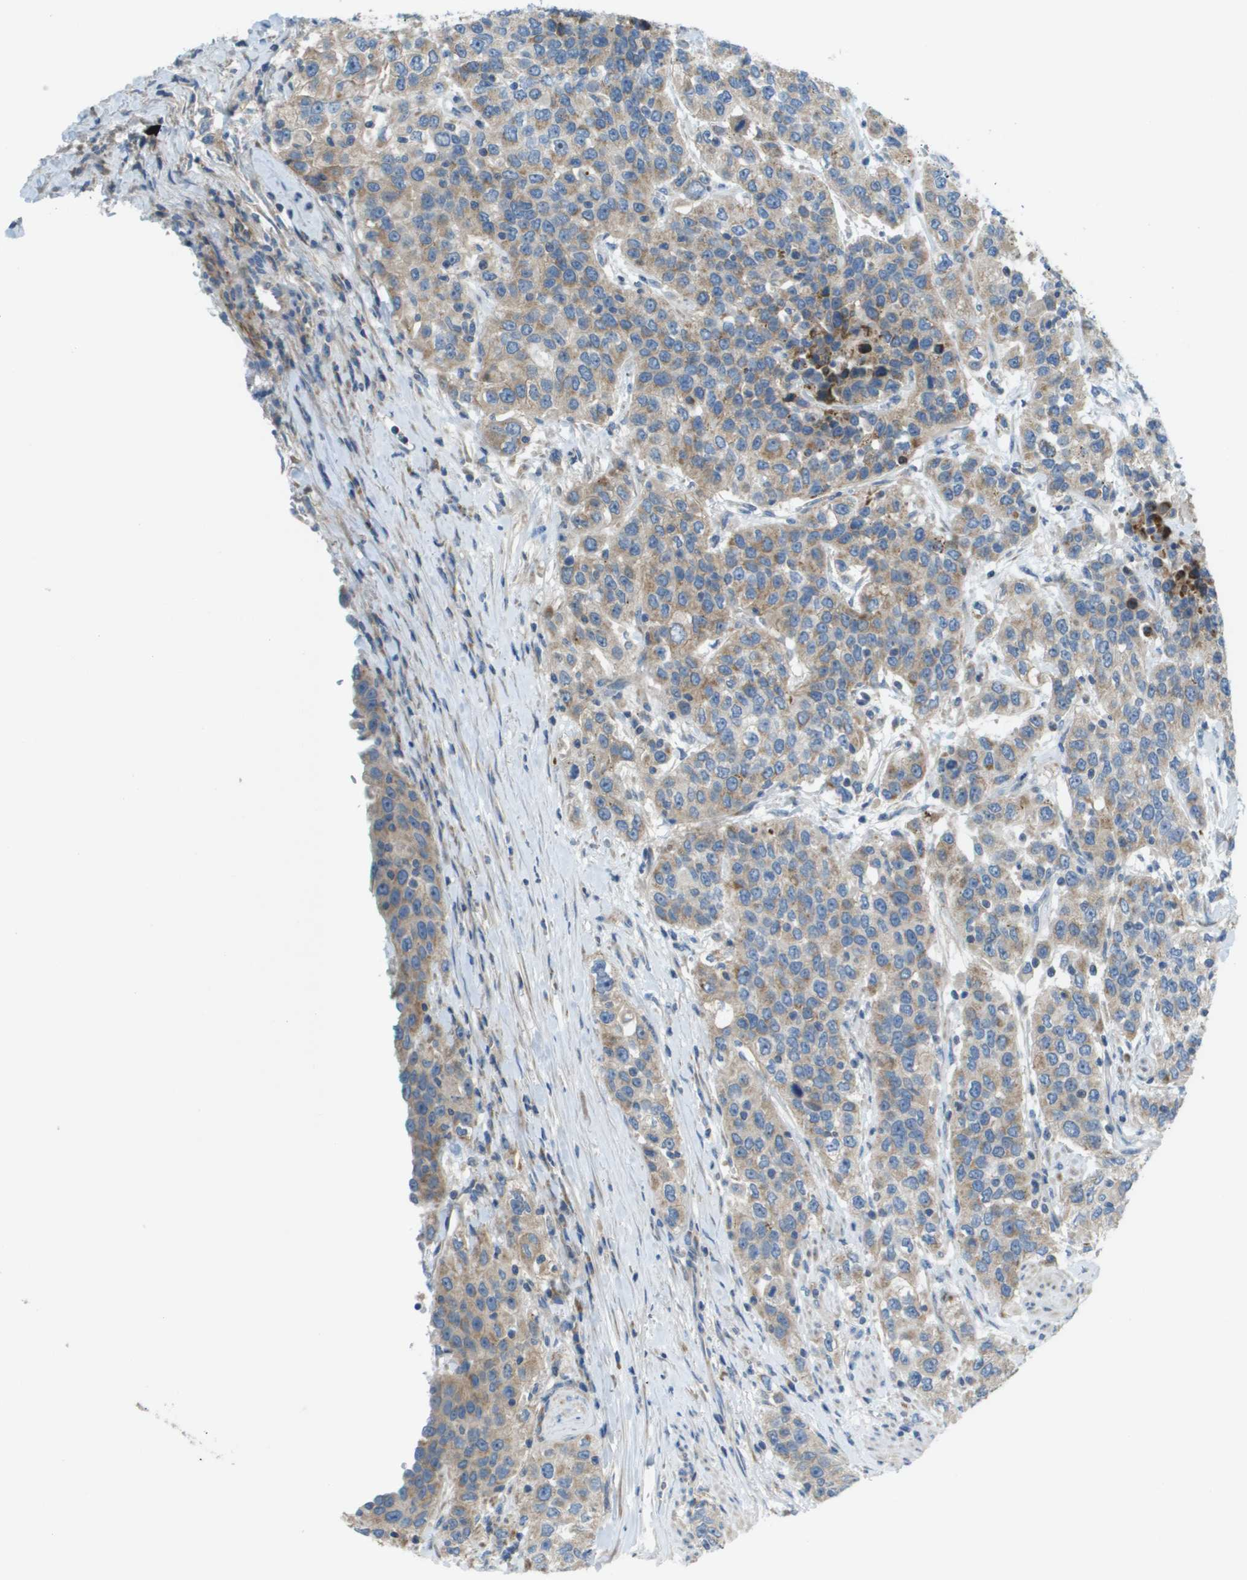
{"staining": {"intensity": "weak", "quantity": ">75%", "location": "cytoplasmic/membranous"}, "tissue": "urothelial cancer", "cell_type": "Tumor cells", "image_type": "cancer", "snomed": [{"axis": "morphology", "description": "Urothelial carcinoma, High grade"}, {"axis": "topography", "description": "Urinary bladder"}], "caption": "An image of human high-grade urothelial carcinoma stained for a protein shows weak cytoplasmic/membranous brown staining in tumor cells.", "gene": "GALNT6", "patient": {"sex": "female", "age": 80}}